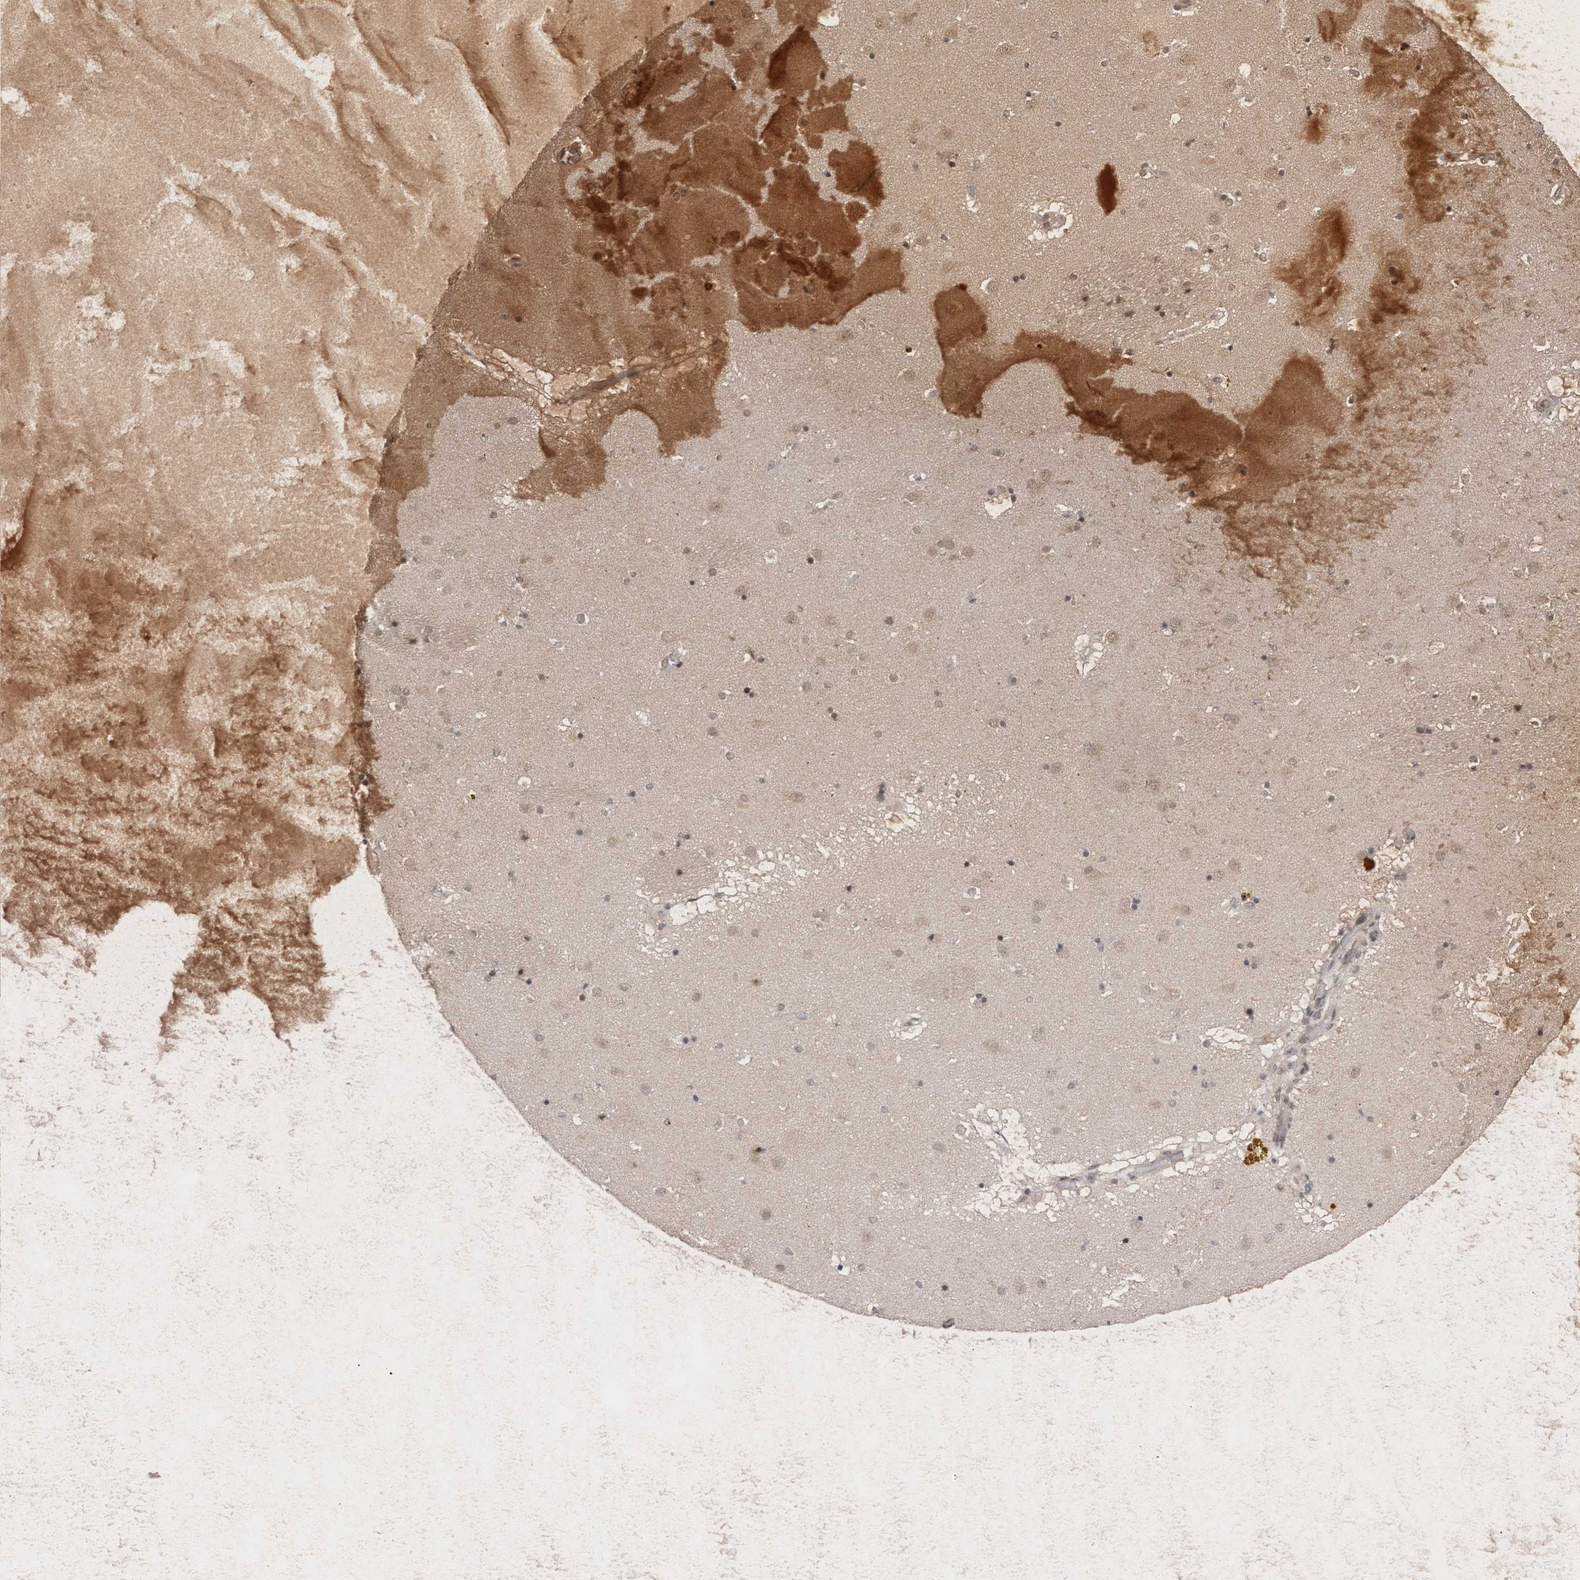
{"staining": {"intensity": "weak", "quantity": "<25%", "location": "nuclear"}, "tissue": "caudate", "cell_type": "Glial cells", "image_type": "normal", "snomed": [{"axis": "morphology", "description": "Normal tissue, NOS"}, {"axis": "topography", "description": "Lateral ventricle wall"}], "caption": "High power microscopy histopathology image of an immunohistochemistry (IHC) image of unremarkable caudate, revealing no significant expression in glial cells.", "gene": "ZFAND5", "patient": {"sex": "male", "age": 70}}